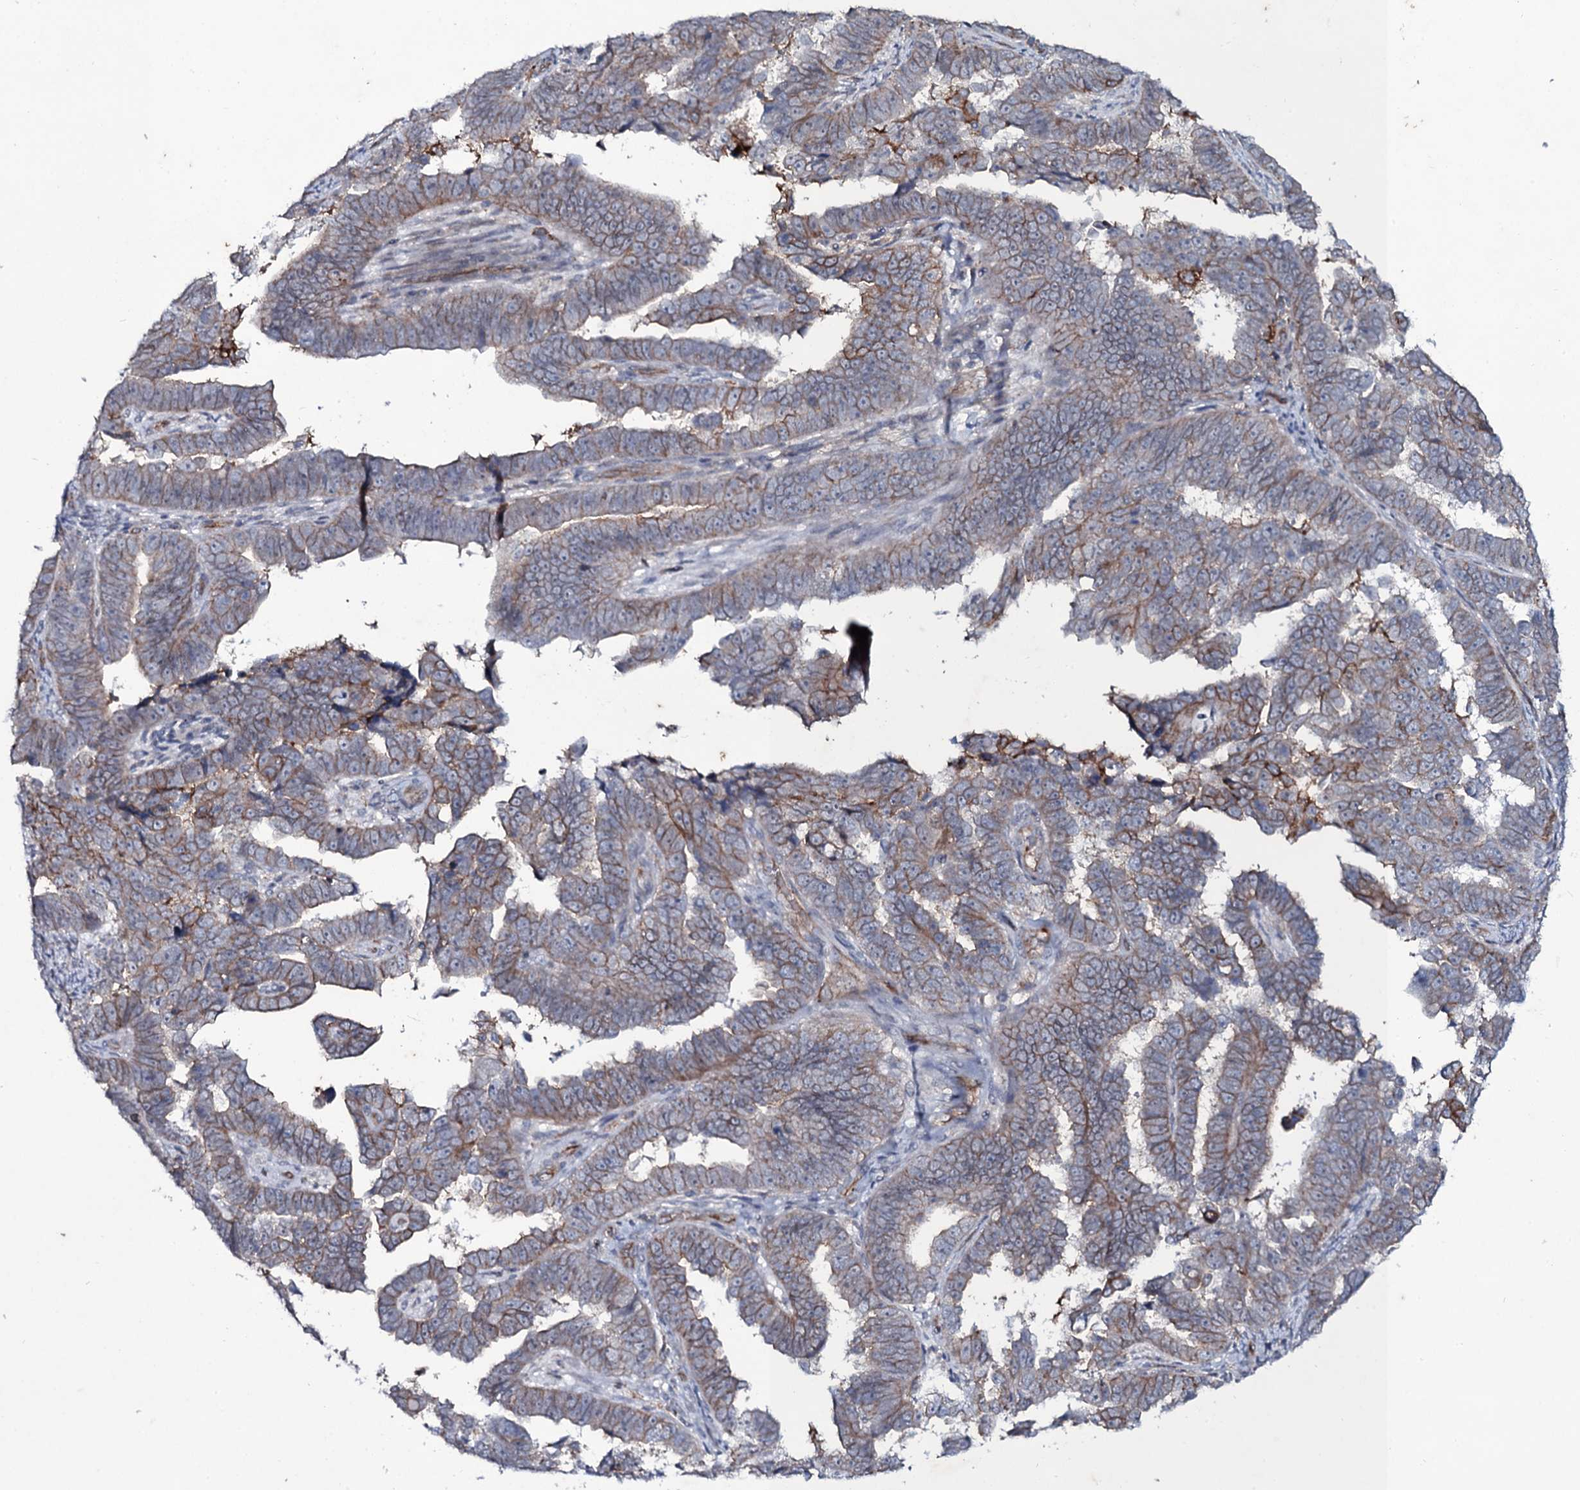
{"staining": {"intensity": "moderate", "quantity": "25%-75%", "location": "cytoplasmic/membranous"}, "tissue": "endometrial cancer", "cell_type": "Tumor cells", "image_type": "cancer", "snomed": [{"axis": "morphology", "description": "Adenocarcinoma, NOS"}, {"axis": "topography", "description": "Endometrium"}], "caption": "Immunohistochemical staining of endometrial cancer reveals moderate cytoplasmic/membranous protein expression in approximately 25%-75% of tumor cells.", "gene": "SNAP23", "patient": {"sex": "female", "age": 75}}